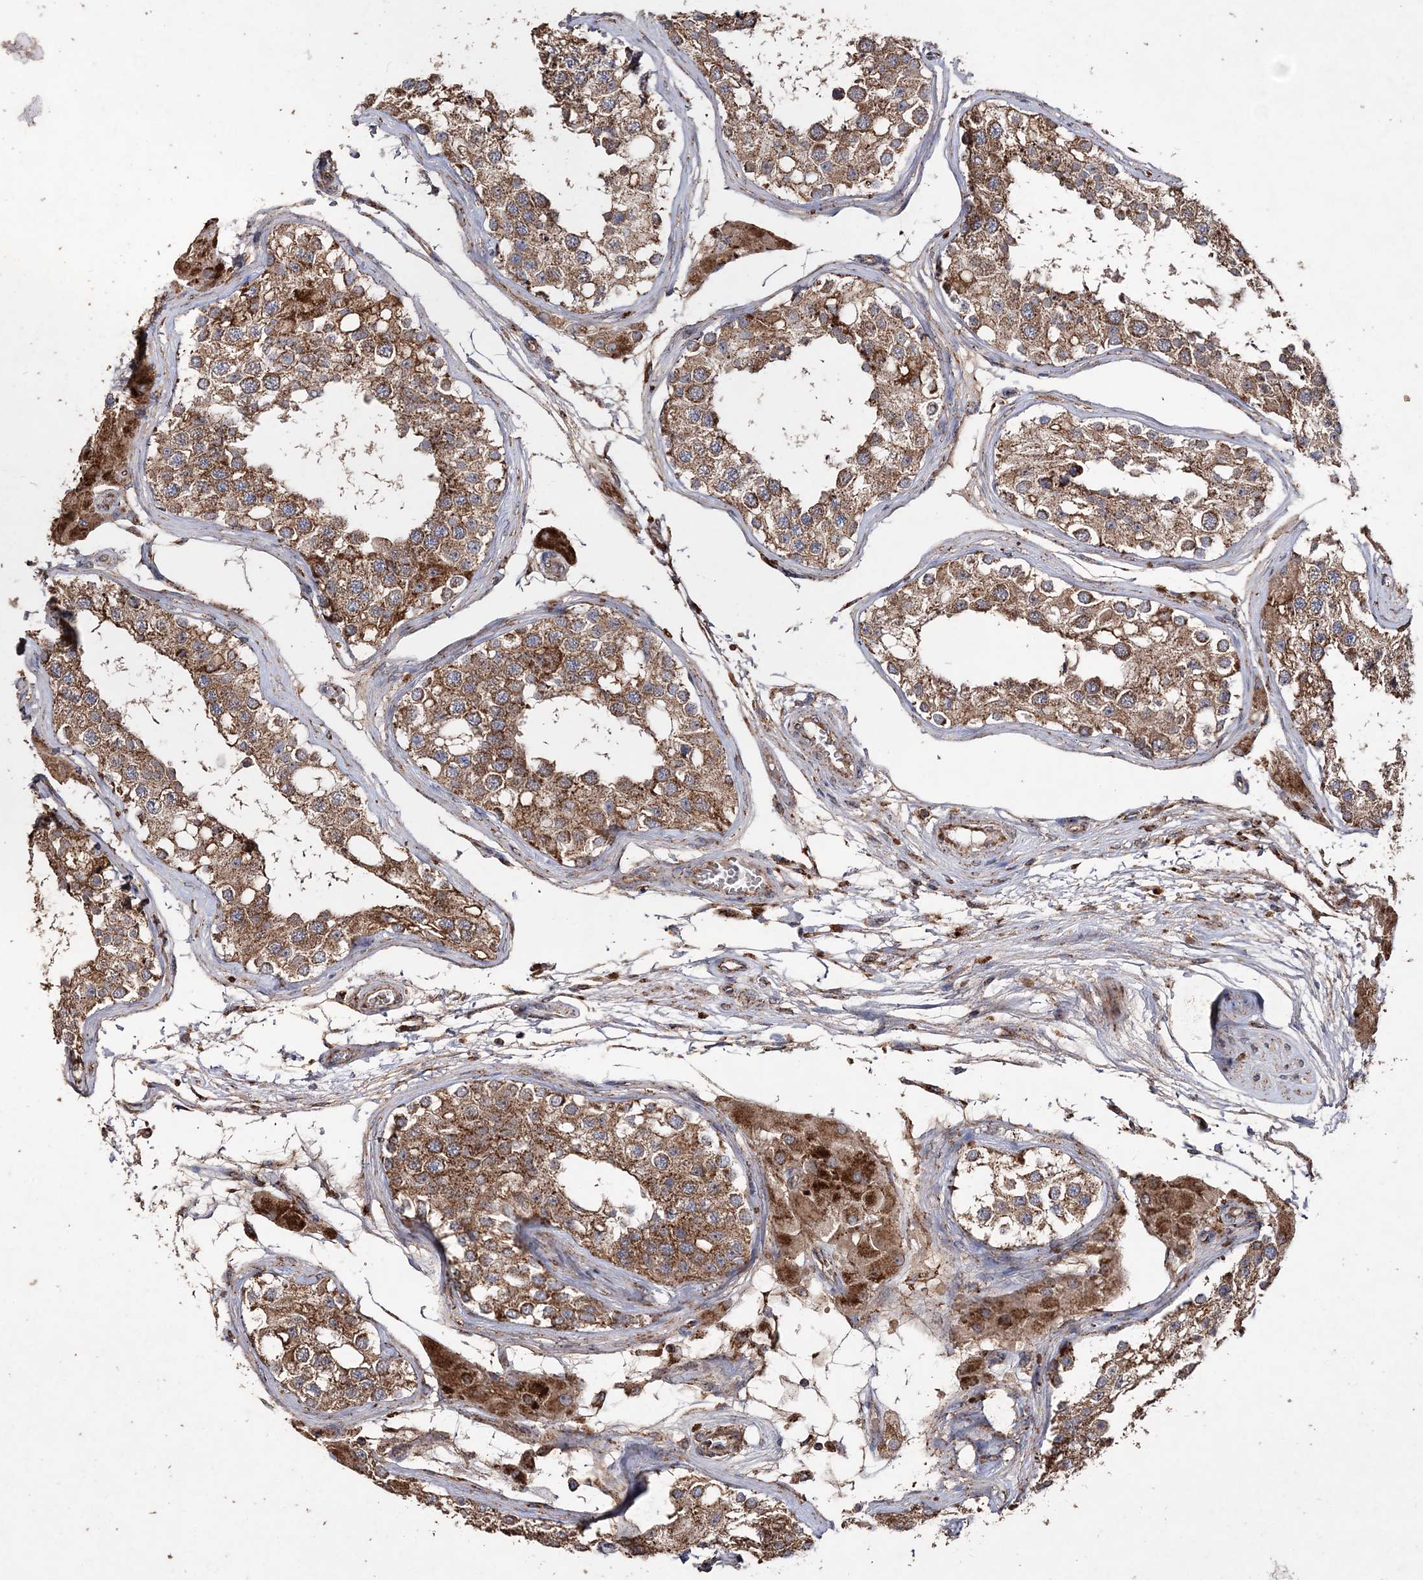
{"staining": {"intensity": "moderate", "quantity": ">75%", "location": "cytoplasmic/membranous"}, "tissue": "testis", "cell_type": "Cells in seminiferous ducts", "image_type": "normal", "snomed": [{"axis": "morphology", "description": "Normal tissue, NOS"}, {"axis": "topography", "description": "Testis"}], "caption": "Protein staining of unremarkable testis reveals moderate cytoplasmic/membranous positivity in about >75% of cells in seminiferous ducts. (Brightfield microscopy of DAB IHC at high magnification).", "gene": "POC5", "patient": {"sex": "male", "age": 68}}